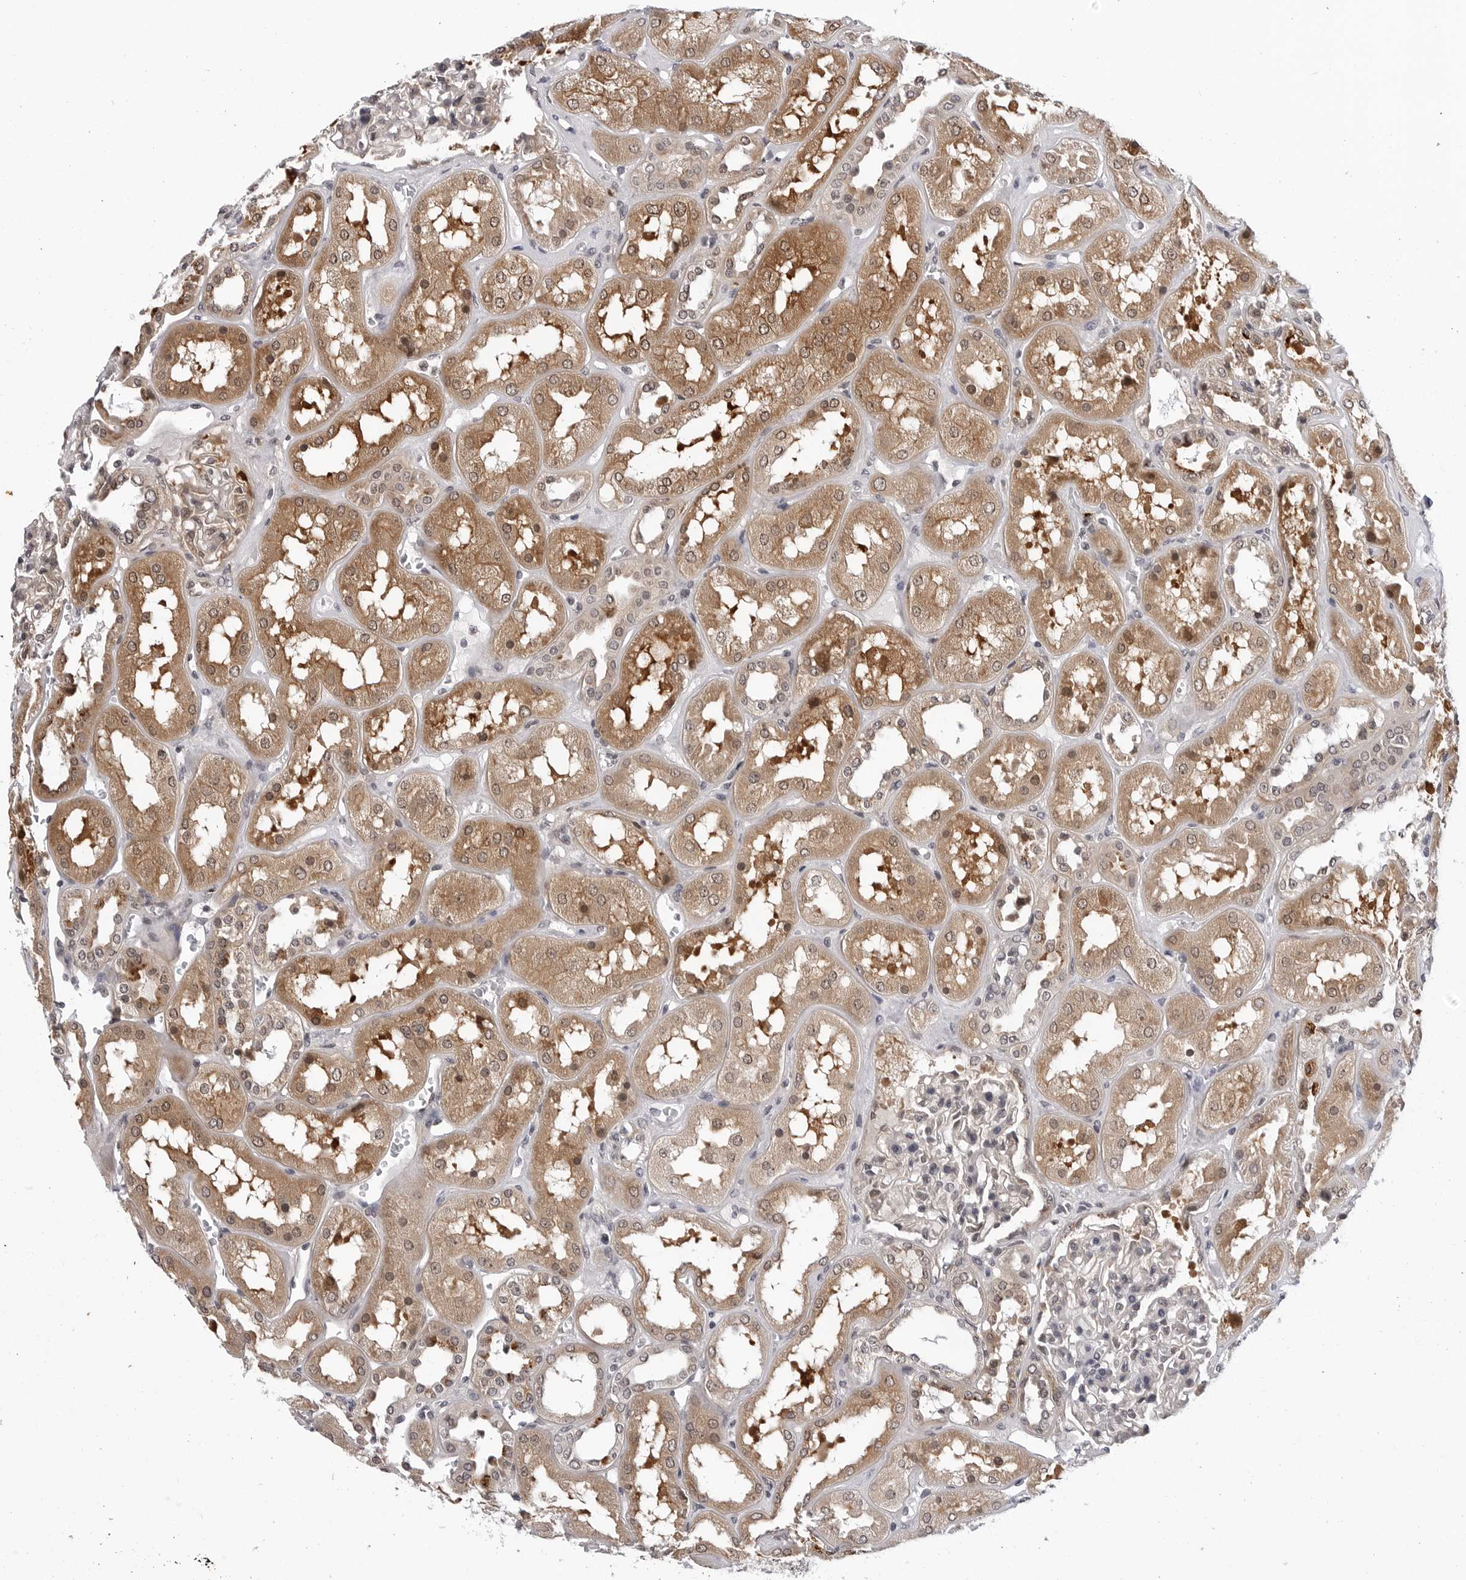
{"staining": {"intensity": "moderate", "quantity": "<25%", "location": "nuclear"}, "tissue": "kidney", "cell_type": "Cells in glomeruli", "image_type": "normal", "snomed": [{"axis": "morphology", "description": "Normal tissue, NOS"}, {"axis": "topography", "description": "Kidney"}], "caption": "Cells in glomeruli show low levels of moderate nuclear expression in about <25% of cells in benign human kidney. The protein of interest is stained brown, and the nuclei are stained in blue (DAB (3,3'-diaminobenzidine) IHC with brightfield microscopy, high magnification).", "gene": "KIAA1614", "patient": {"sex": "male", "age": 70}}